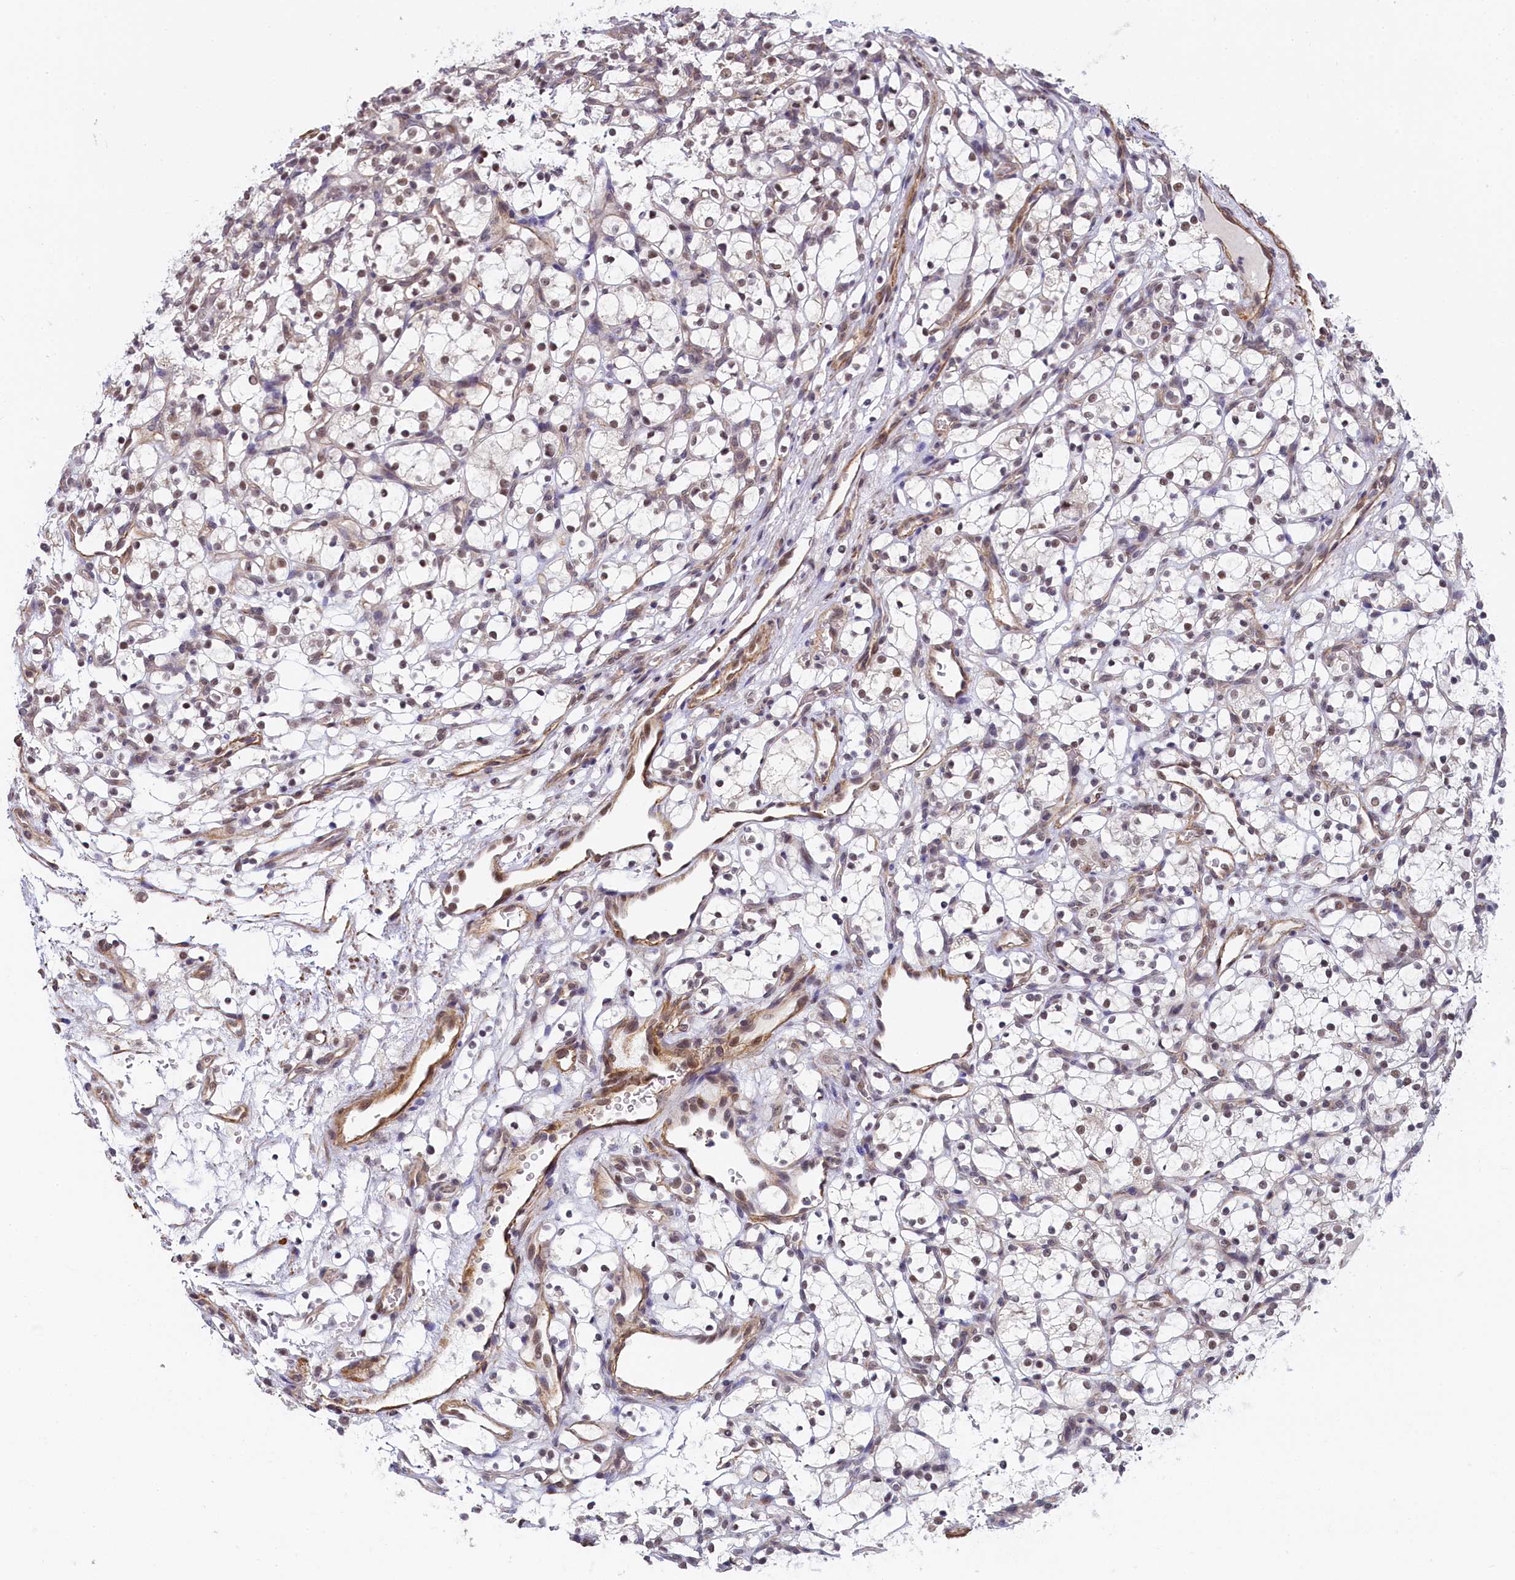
{"staining": {"intensity": "moderate", "quantity": ">75%", "location": "nuclear"}, "tissue": "renal cancer", "cell_type": "Tumor cells", "image_type": "cancer", "snomed": [{"axis": "morphology", "description": "Adenocarcinoma, NOS"}, {"axis": "topography", "description": "Kidney"}], "caption": "Protein positivity by immunohistochemistry (IHC) exhibits moderate nuclear expression in about >75% of tumor cells in adenocarcinoma (renal). Immunohistochemistry stains the protein of interest in brown and the nuclei are stained blue.", "gene": "INTS14", "patient": {"sex": "female", "age": 69}}